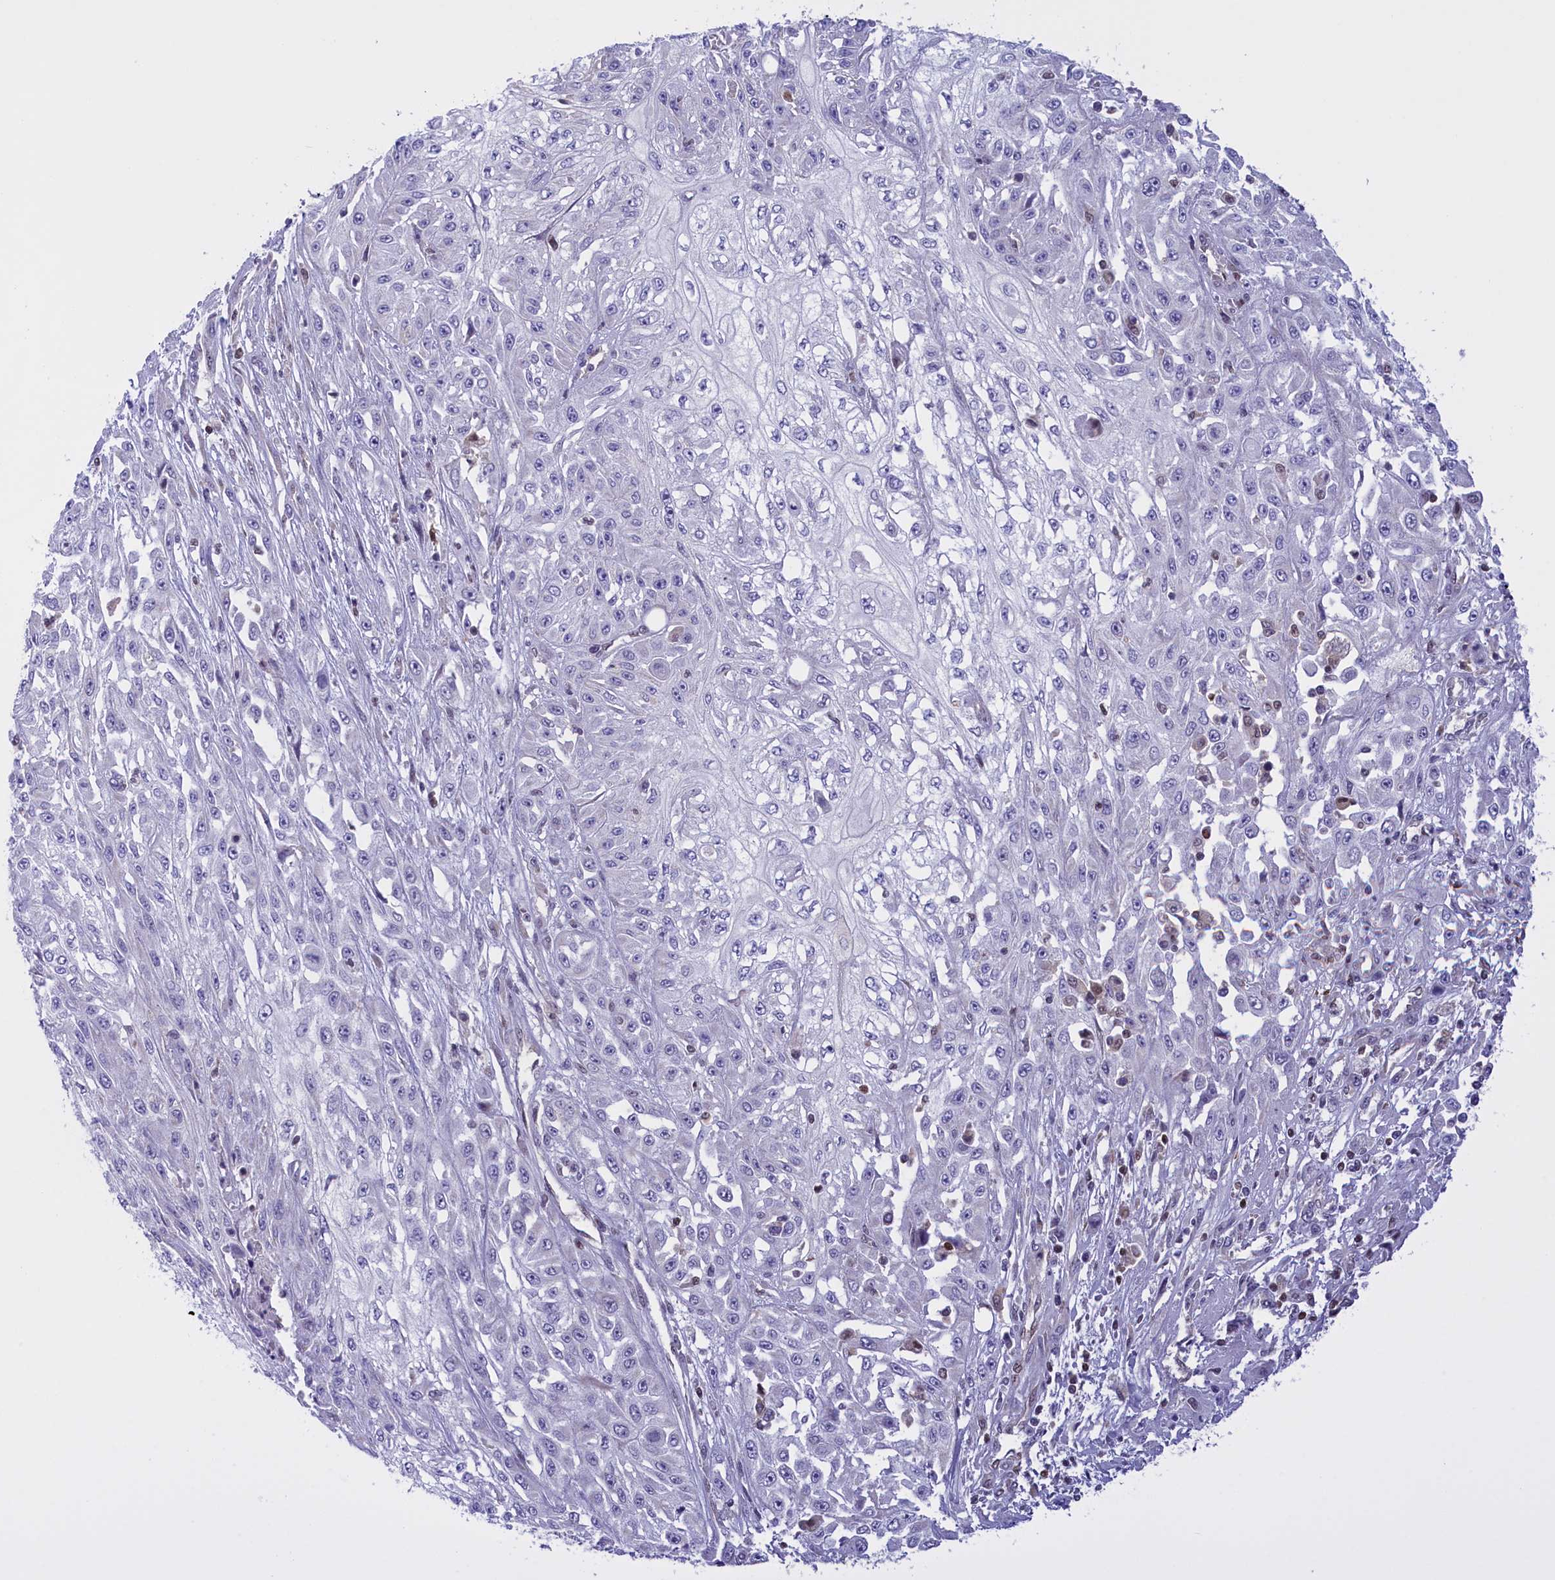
{"staining": {"intensity": "negative", "quantity": "none", "location": "none"}, "tissue": "skin cancer", "cell_type": "Tumor cells", "image_type": "cancer", "snomed": [{"axis": "morphology", "description": "Squamous cell carcinoma, NOS"}, {"axis": "morphology", "description": "Squamous cell carcinoma, metastatic, NOS"}, {"axis": "topography", "description": "Skin"}, {"axis": "topography", "description": "Lymph node"}], "caption": "The image demonstrates no staining of tumor cells in skin cancer. (DAB immunohistochemistry with hematoxylin counter stain).", "gene": "IZUMO2", "patient": {"sex": "male", "age": 75}}